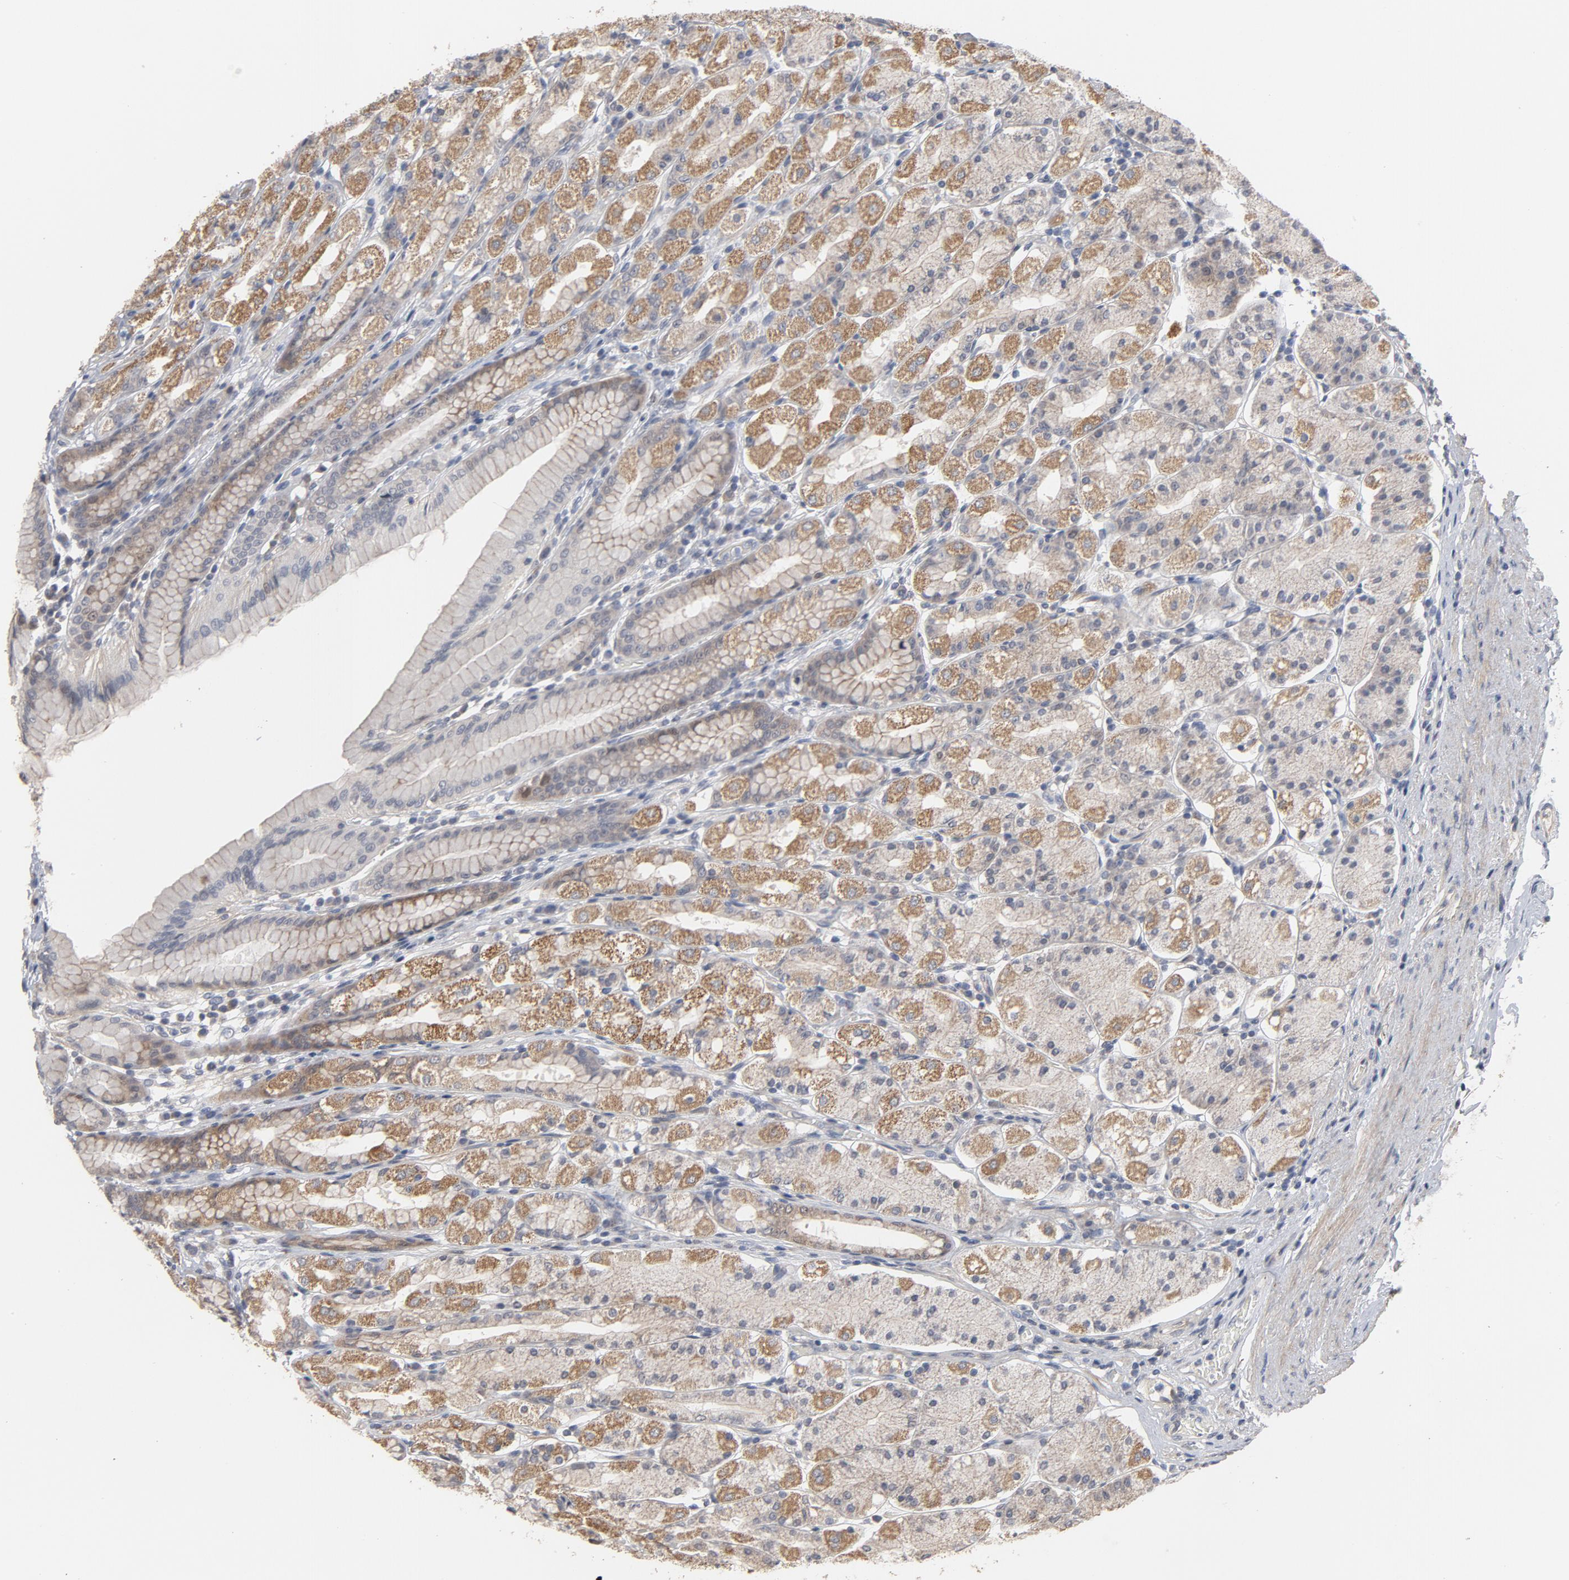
{"staining": {"intensity": "moderate", "quantity": "25%-75%", "location": "cytoplasmic/membranous"}, "tissue": "stomach", "cell_type": "Glandular cells", "image_type": "normal", "snomed": [{"axis": "morphology", "description": "Normal tissue, NOS"}, {"axis": "topography", "description": "Stomach, upper"}], "caption": "Glandular cells display moderate cytoplasmic/membranous positivity in about 25%-75% of cells in normal stomach.", "gene": "PPP1R1B", "patient": {"sex": "male", "age": 68}}